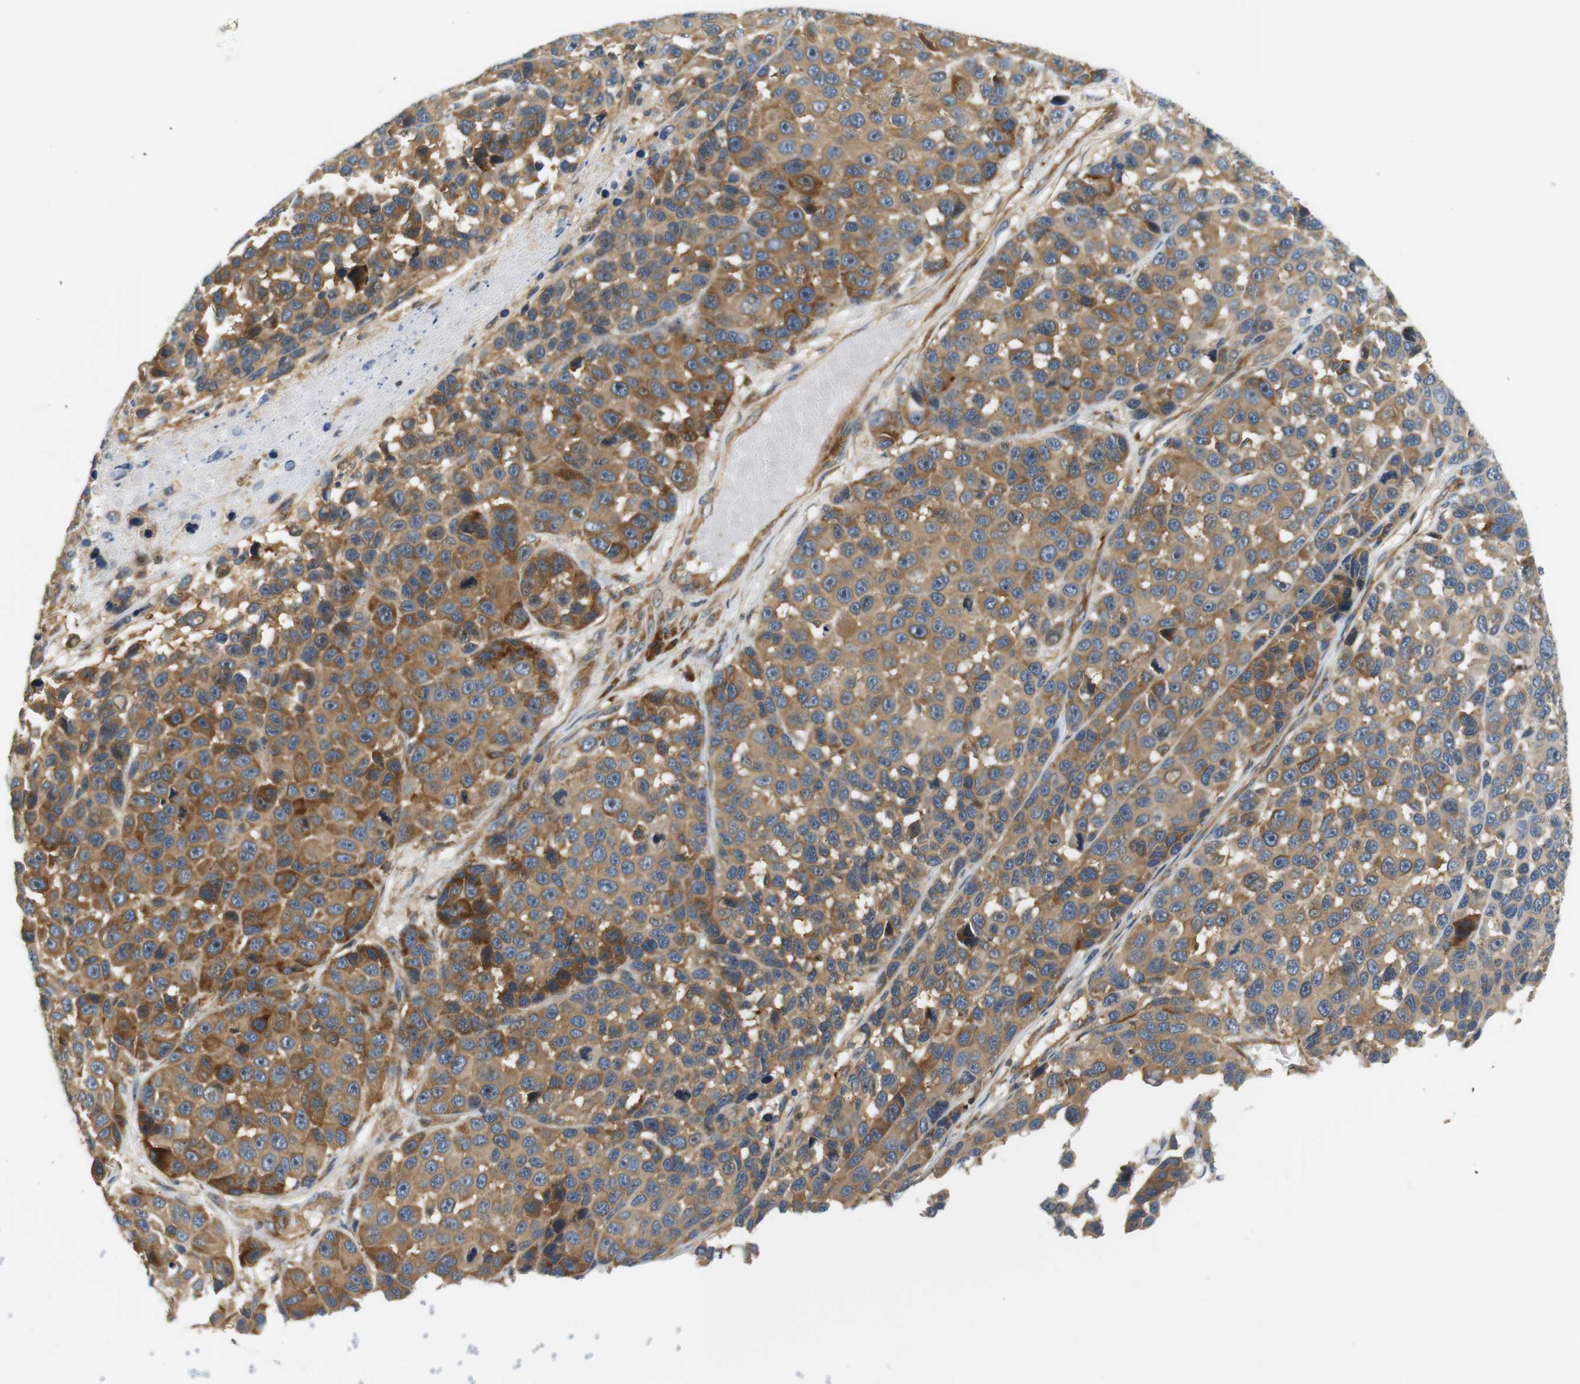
{"staining": {"intensity": "moderate", "quantity": ">75%", "location": "cytoplasmic/membranous"}, "tissue": "melanoma", "cell_type": "Tumor cells", "image_type": "cancer", "snomed": [{"axis": "morphology", "description": "Malignant melanoma, NOS"}, {"axis": "topography", "description": "Skin"}], "caption": "High-power microscopy captured an IHC photomicrograph of melanoma, revealing moderate cytoplasmic/membranous staining in approximately >75% of tumor cells.", "gene": "SH3GLB1", "patient": {"sex": "male", "age": 53}}